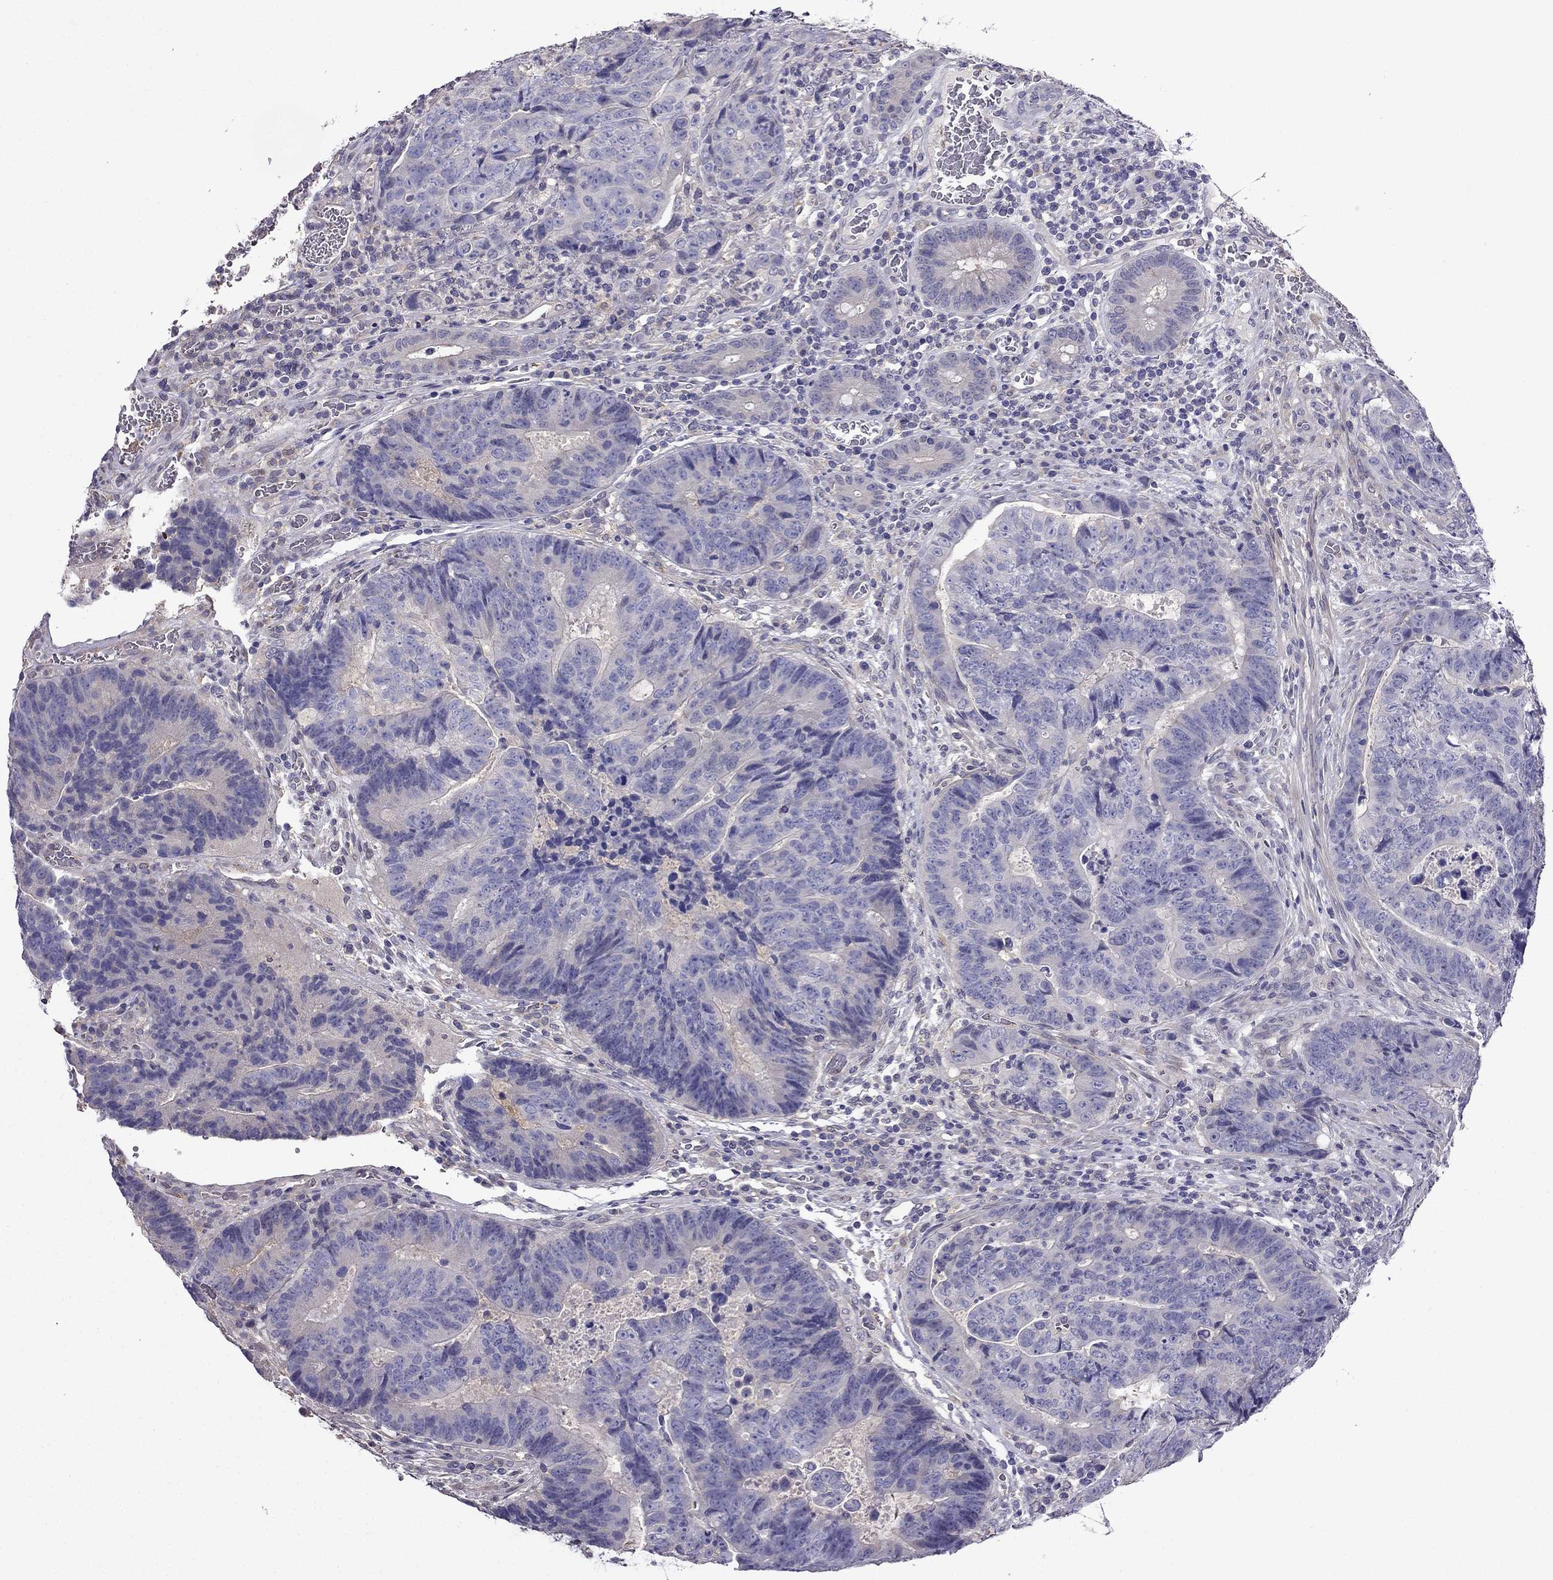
{"staining": {"intensity": "negative", "quantity": "none", "location": "none"}, "tissue": "colorectal cancer", "cell_type": "Tumor cells", "image_type": "cancer", "snomed": [{"axis": "morphology", "description": "Adenocarcinoma, NOS"}, {"axis": "topography", "description": "Colon"}], "caption": "Human colorectal cancer stained for a protein using immunohistochemistry (IHC) shows no staining in tumor cells.", "gene": "SCNN1D", "patient": {"sex": "female", "age": 48}}